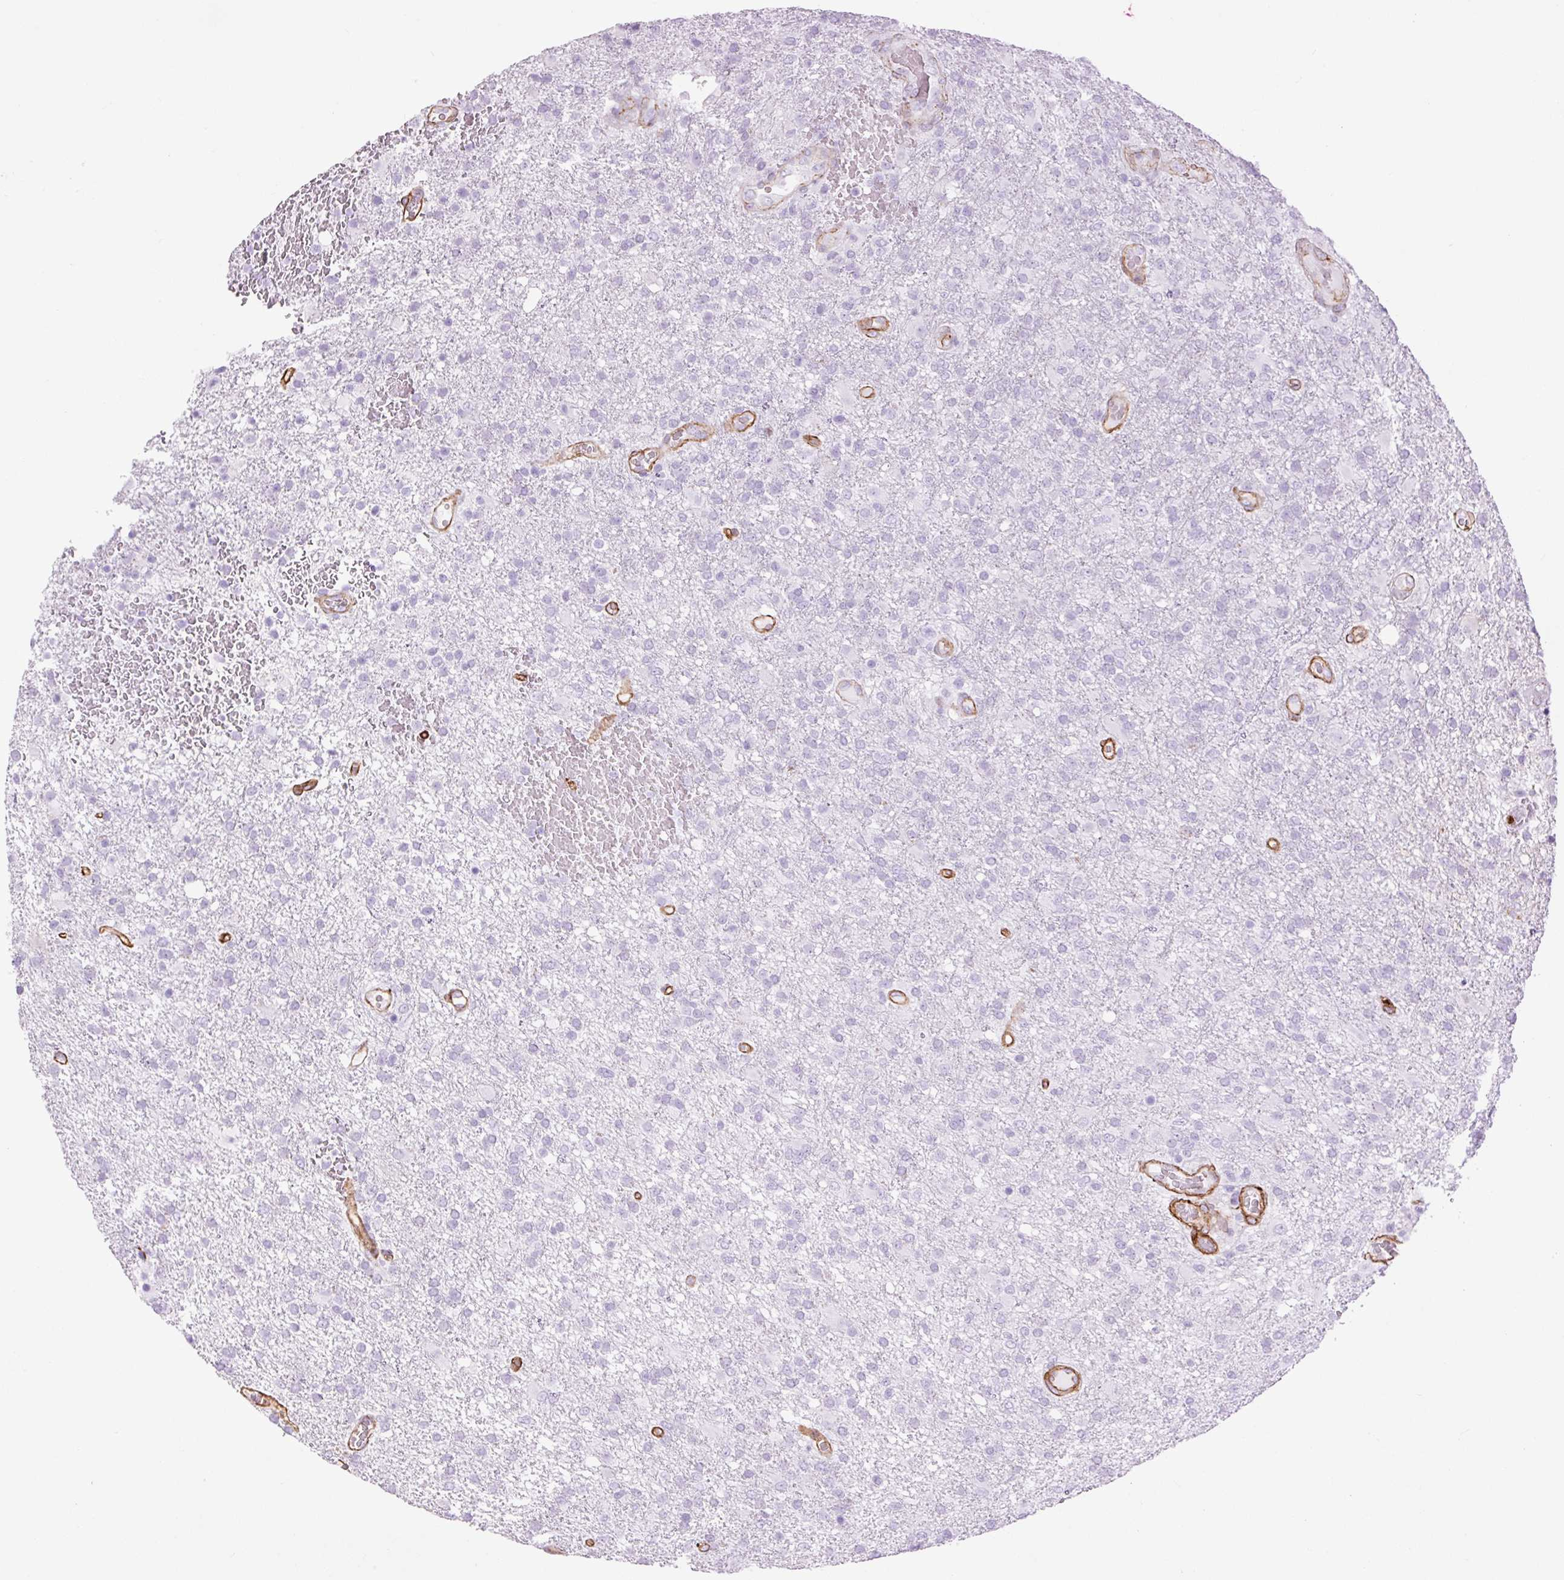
{"staining": {"intensity": "negative", "quantity": "none", "location": "none"}, "tissue": "glioma", "cell_type": "Tumor cells", "image_type": "cancer", "snomed": [{"axis": "morphology", "description": "Glioma, malignant, High grade"}, {"axis": "topography", "description": "Brain"}], "caption": "Immunohistochemistry of human glioma displays no positivity in tumor cells.", "gene": "CAV1", "patient": {"sex": "female", "age": 74}}